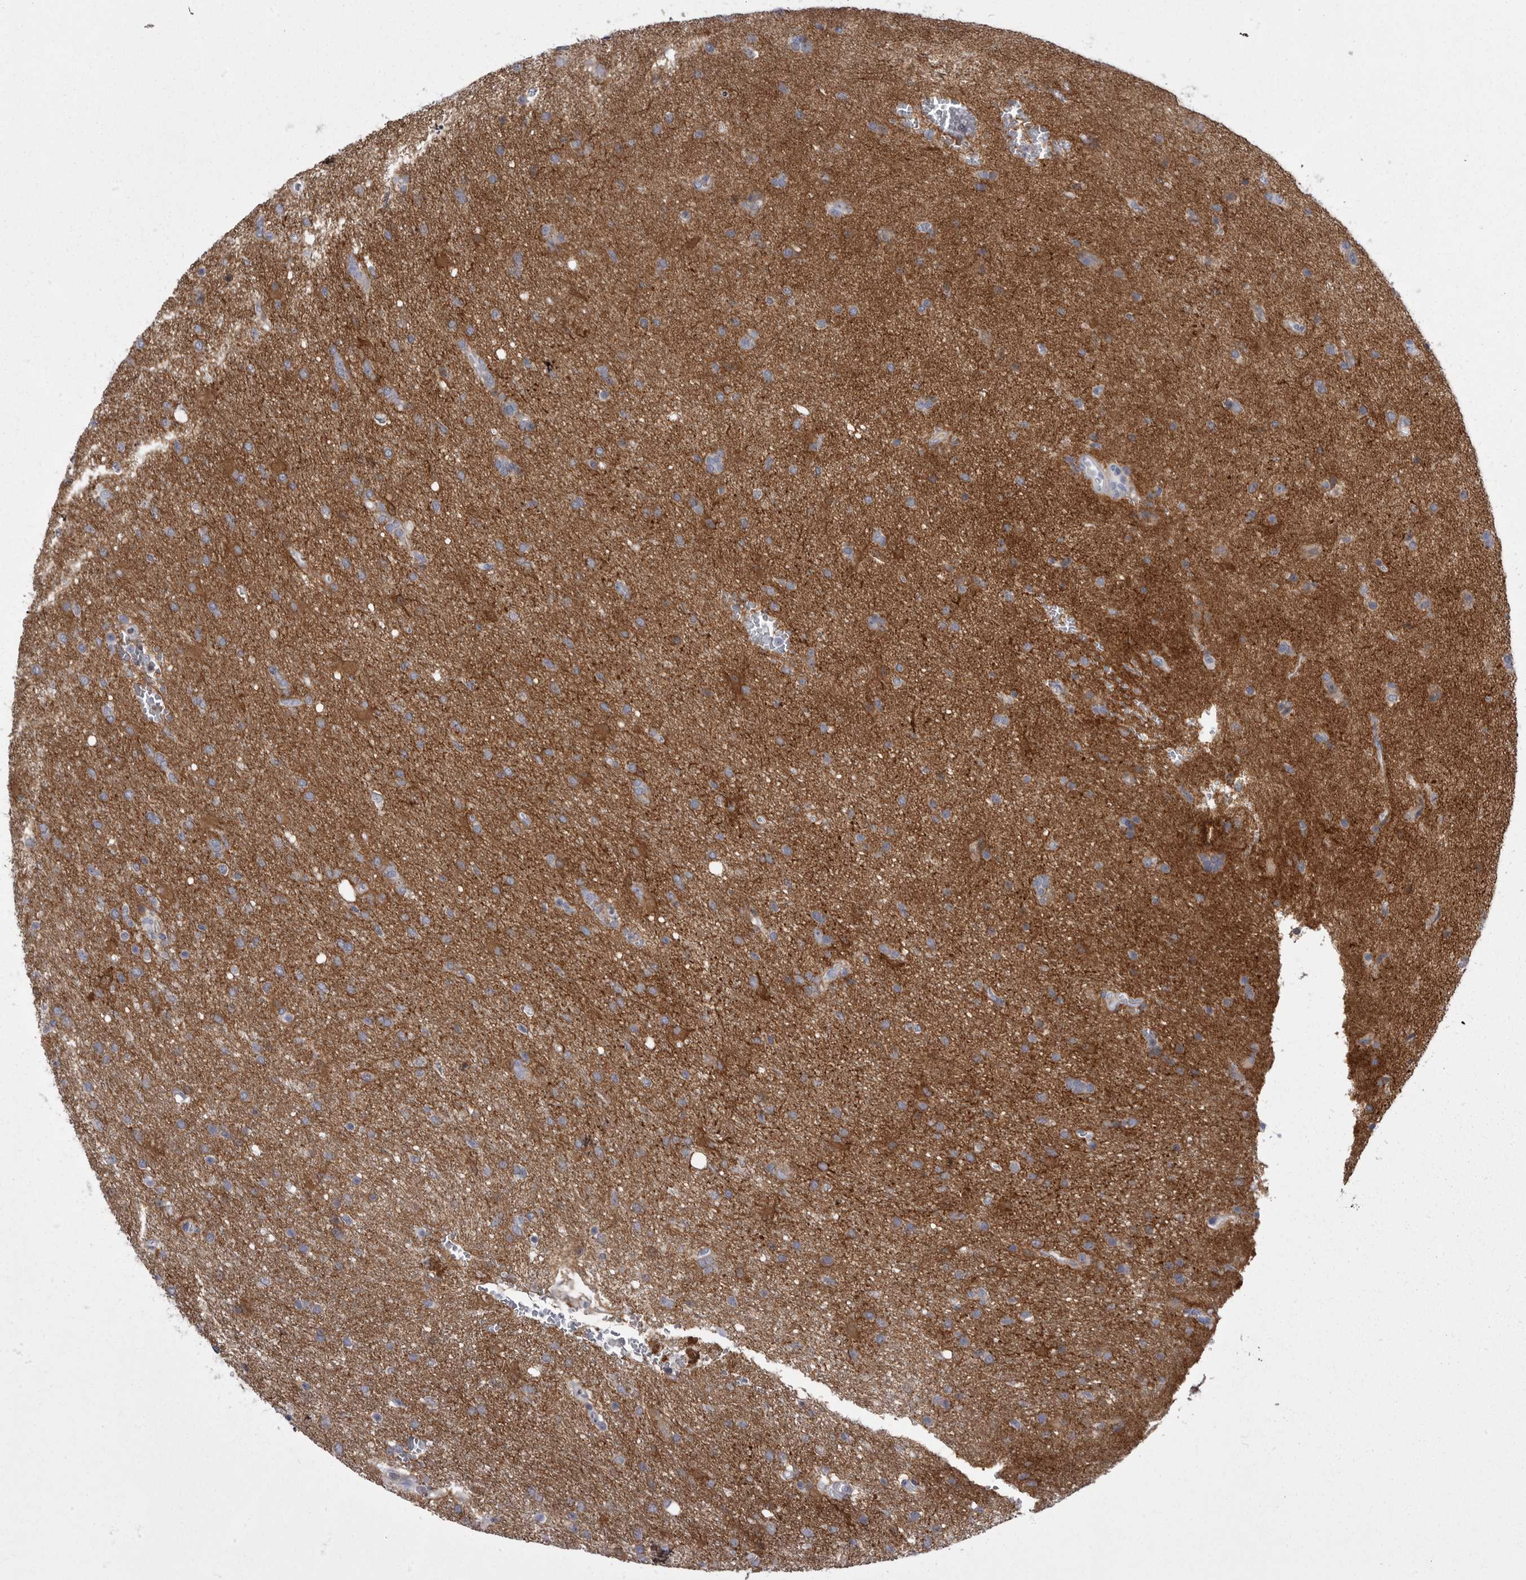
{"staining": {"intensity": "moderate", "quantity": "25%-75%", "location": "cytoplasmic/membranous"}, "tissue": "glioma", "cell_type": "Tumor cells", "image_type": "cancer", "snomed": [{"axis": "morphology", "description": "Glioma, malignant, High grade"}, {"axis": "topography", "description": "Brain"}], "caption": "A high-resolution image shows immunohistochemistry staining of high-grade glioma (malignant), which demonstrates moderate cytoplasmic/membranous expression in approximately 25%-75% of tumor cells.", "gene": "ANK2", "patient": {"sex": "female", "age": 57}}